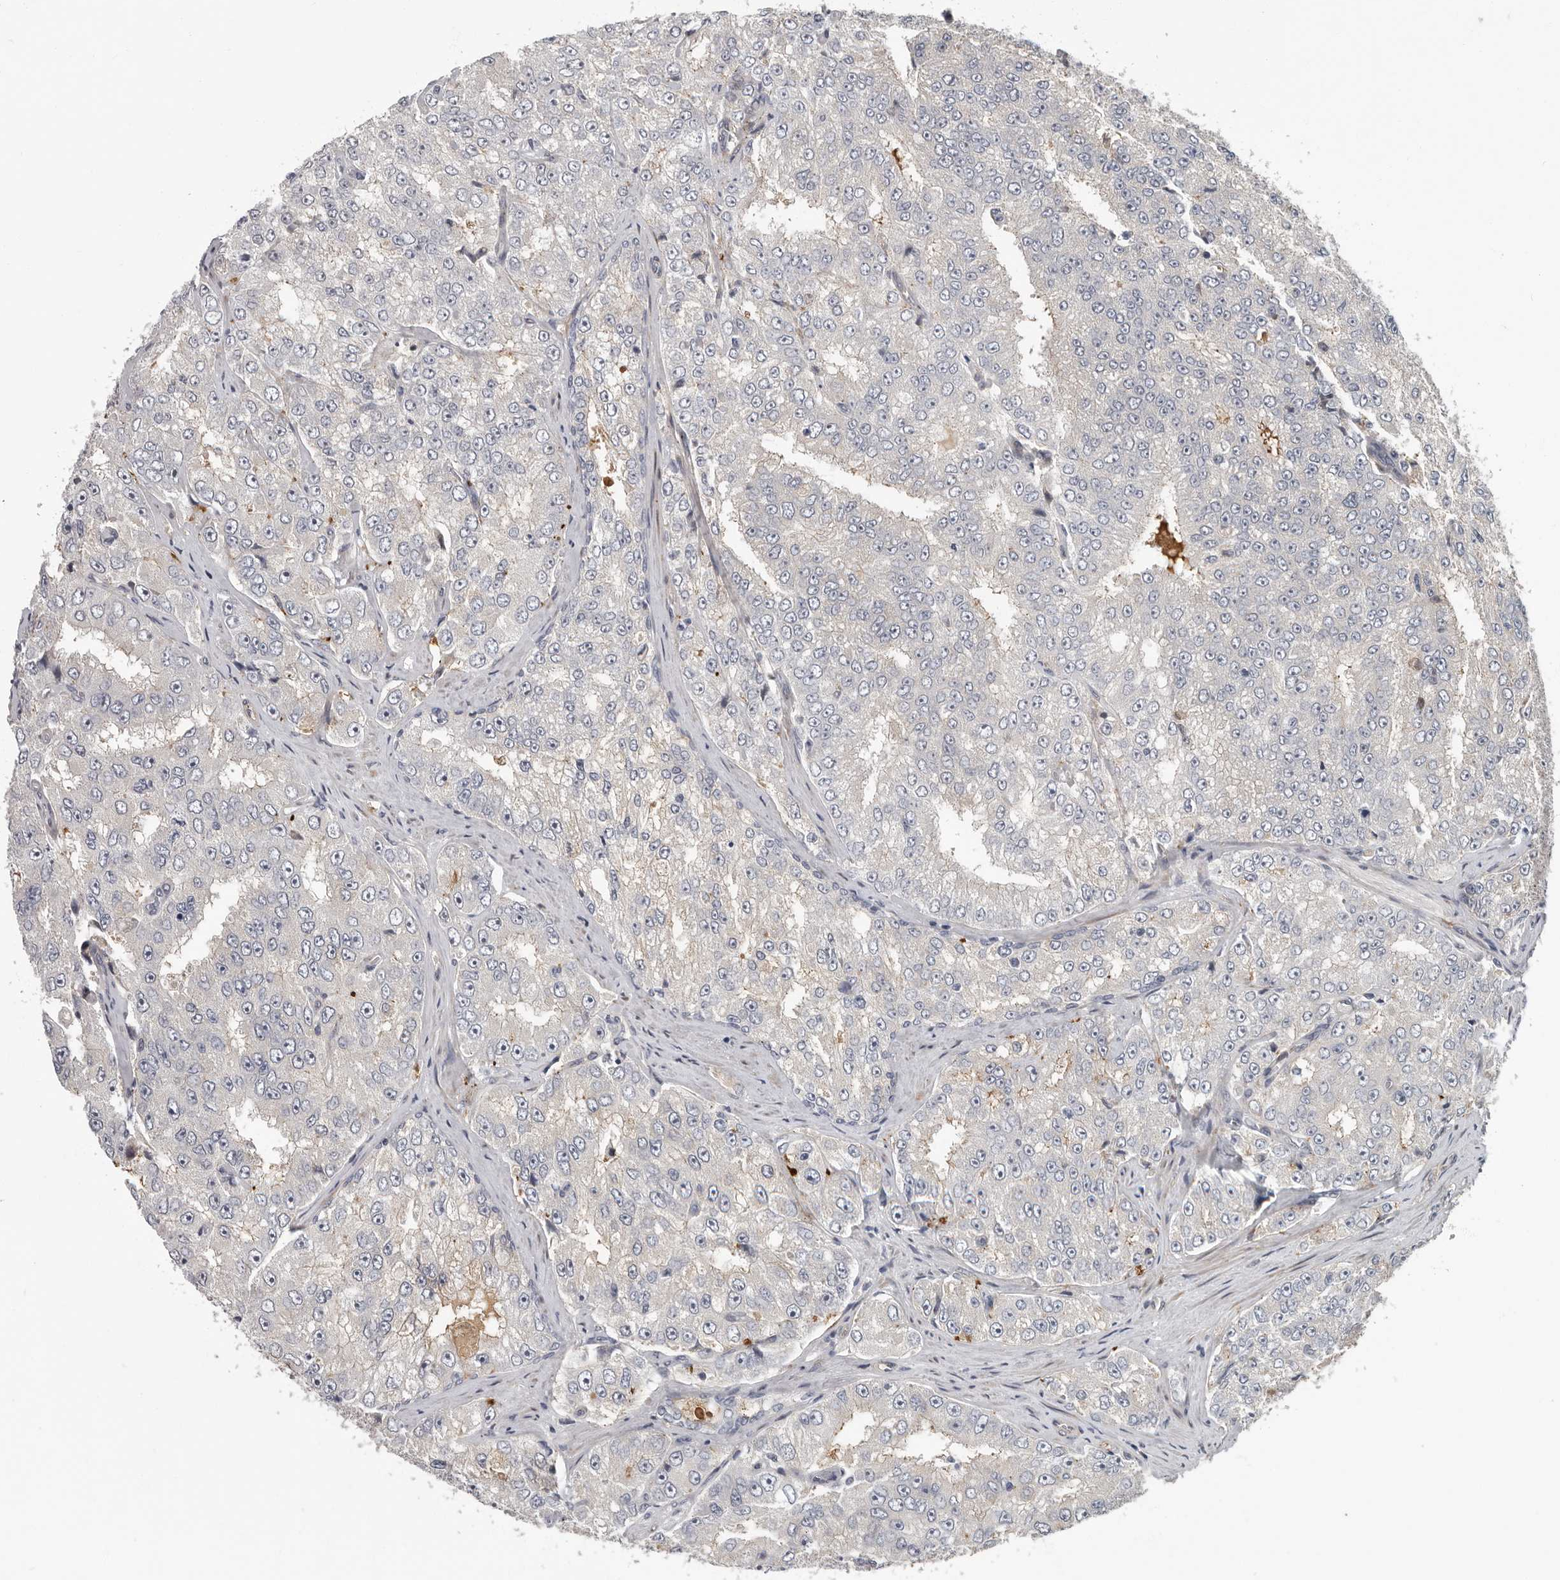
{"staining": {"intensity": "weak", "quantity": "<25%", "location": "cytoplasmic/membranous"}, "tissue": "prostate cancer", "cell_type": "Tumor cells", "image_type": "cancer", "snomed": [{"axis": "morphology", "description": "Adenocarcinoma, High grade"}, {"axis": "topography", "description": "Prostate"}], "caption": "Tumor cells show no significant staining in prostate high-grade adenocarcinoma. The staining was performed using DAB (3,3'-diaminobenzidine) to visualize the protein expression in brown, while the nuclei were stained in blue with hematoxylin (Magnification: 20x).", "gene": "ATXN3L", "patient": {"sex": "male", "age": 58}}